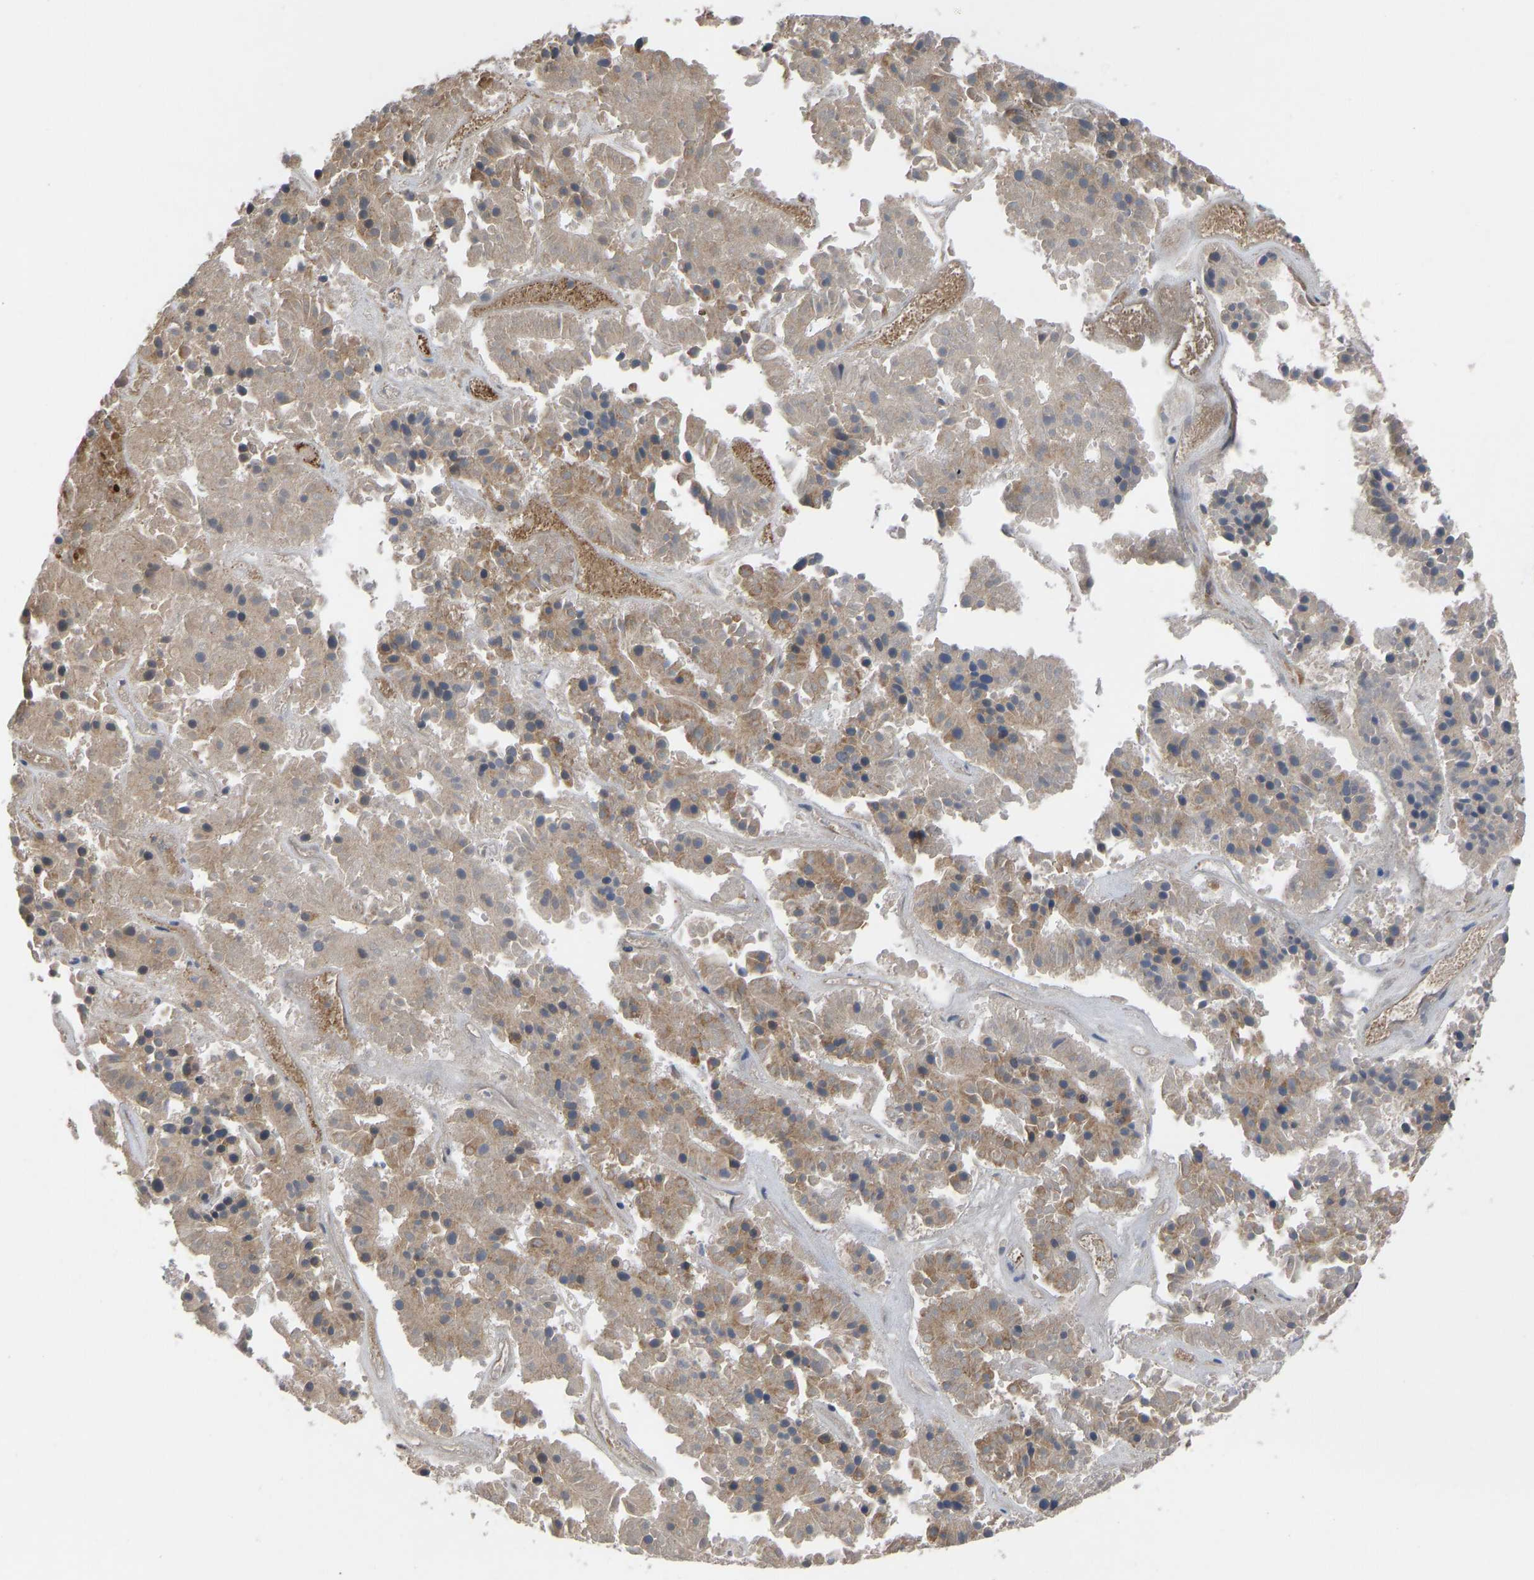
{"staining": {"intensity": "moderate", "quantity": ">75%", "location": "cytoplasmic/membranous"}, "tissue": "pancreatic cancer", "cell_type": "Tumor cells", "image_type": "cancer", "snomed": [{"axis": "morphology", "description": "Adenocarcinoma, NOS"}, {"axis": "topography", "description": "Pancreas"}], "caption": "The histopathology image reveals a brown stain indicating the presence of a protein in the cytoplasmic/membranous of tumor cells in pancreatic adenocarcinoma.", "gene": "FRRS1", "patient": {"sex": "male", "age": 50}}